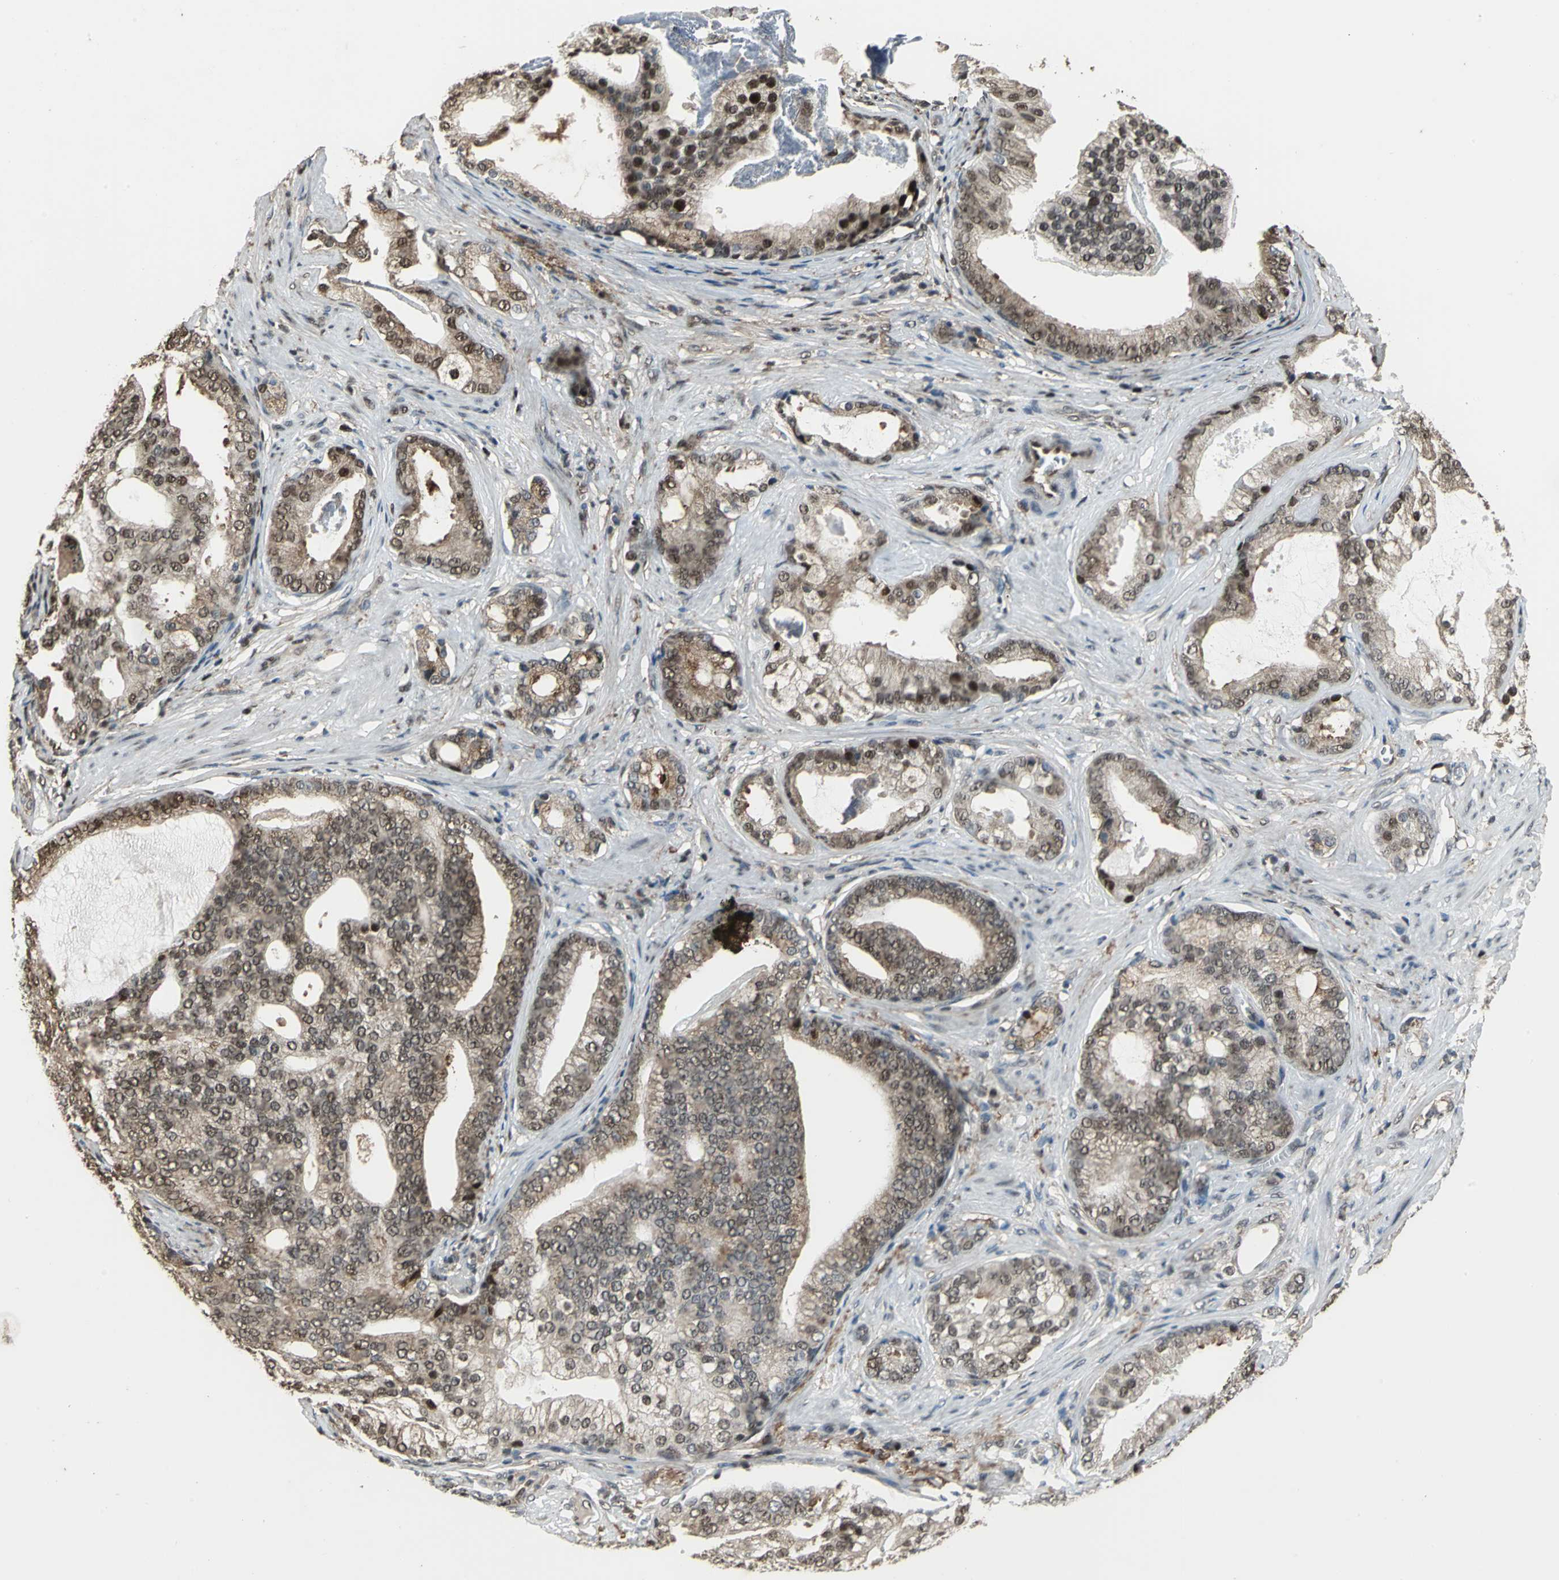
{"staining": {"intensity": "moderate", "quantity": "25%-75%", "location": "cytoplasmic/membranous,nuclear"}, "tissue": "prostate cancer", "cell_type": "Tumor cells", "image_type": "cancer", "snomed": [{"axis": "morphology", "description": "Adenocarcinoma, Low grade"}, {"axis": "topography", "description": "Prostate"}], "caption": "Prostate cancer (adenocarcinoma (low-grade)) stained with DAB immunohistochemistry (IHC) exhibits medium levels of moderate cytoplasmic/membranous and nuclear positivity in approximately 25%-75% of tumor cells.", "gene": "MIS18BP1", "patient": {"sex": "male", "age": 58}}